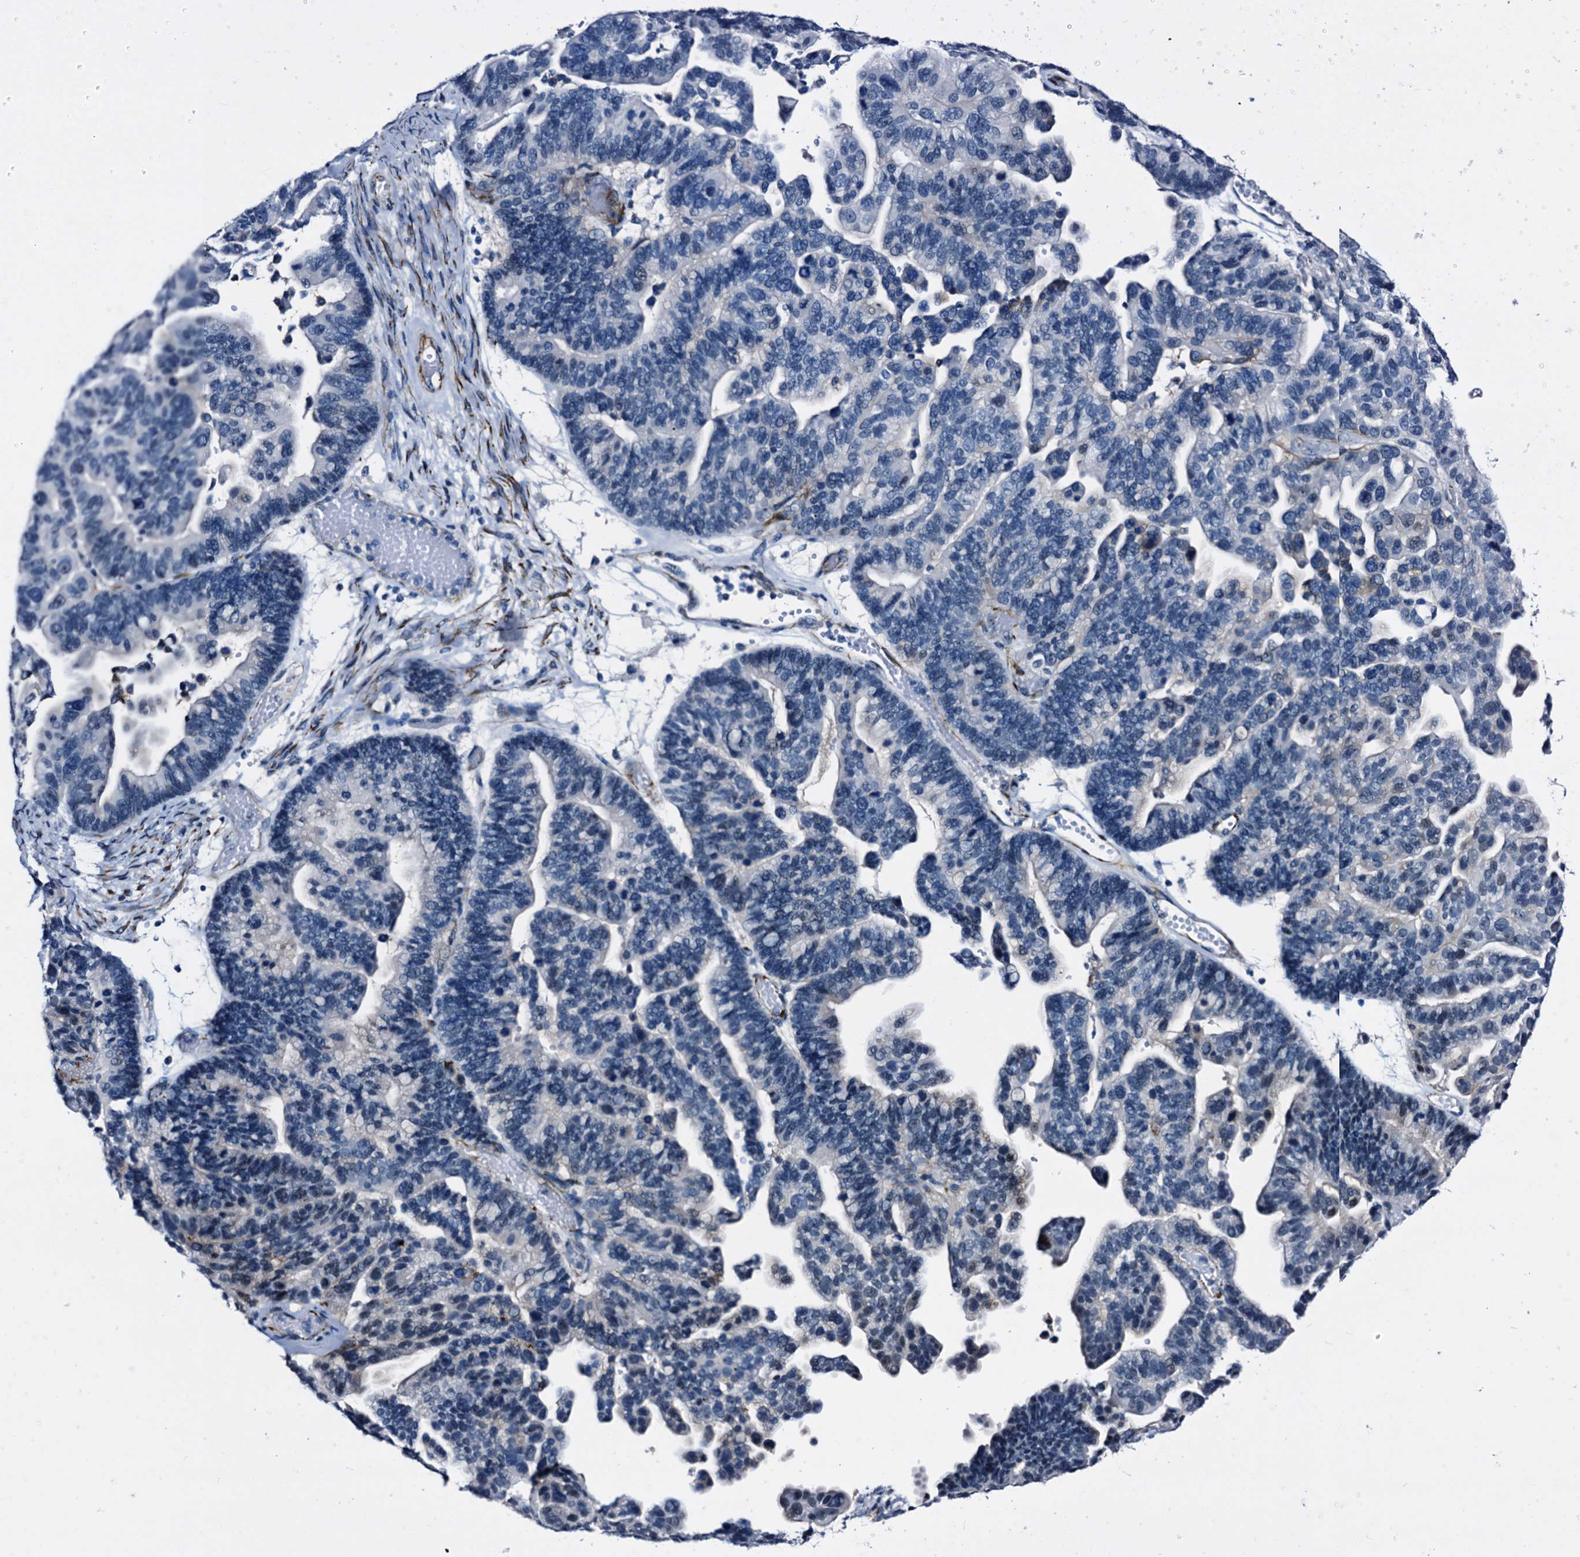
{"staining": {"intensity": "negative", "quantity": "none", "location": "none"}, "tissue": "ovarian cancer", "cell_type": "Tumor cells", "image_type": "cancer", "snomed": [{"axis": "morphology", "description": "Cystadenocarcinoma, serous, NOS"}, {"axis": "topography", "description": "Ovary"}], "caption": "Photomicrograph shows no protein staining in tumor cells of serous cystadenocarcinoma (ovarian) tissue.", "gene": "EMG1", "patient": {"sex": "female", "age": 56}}